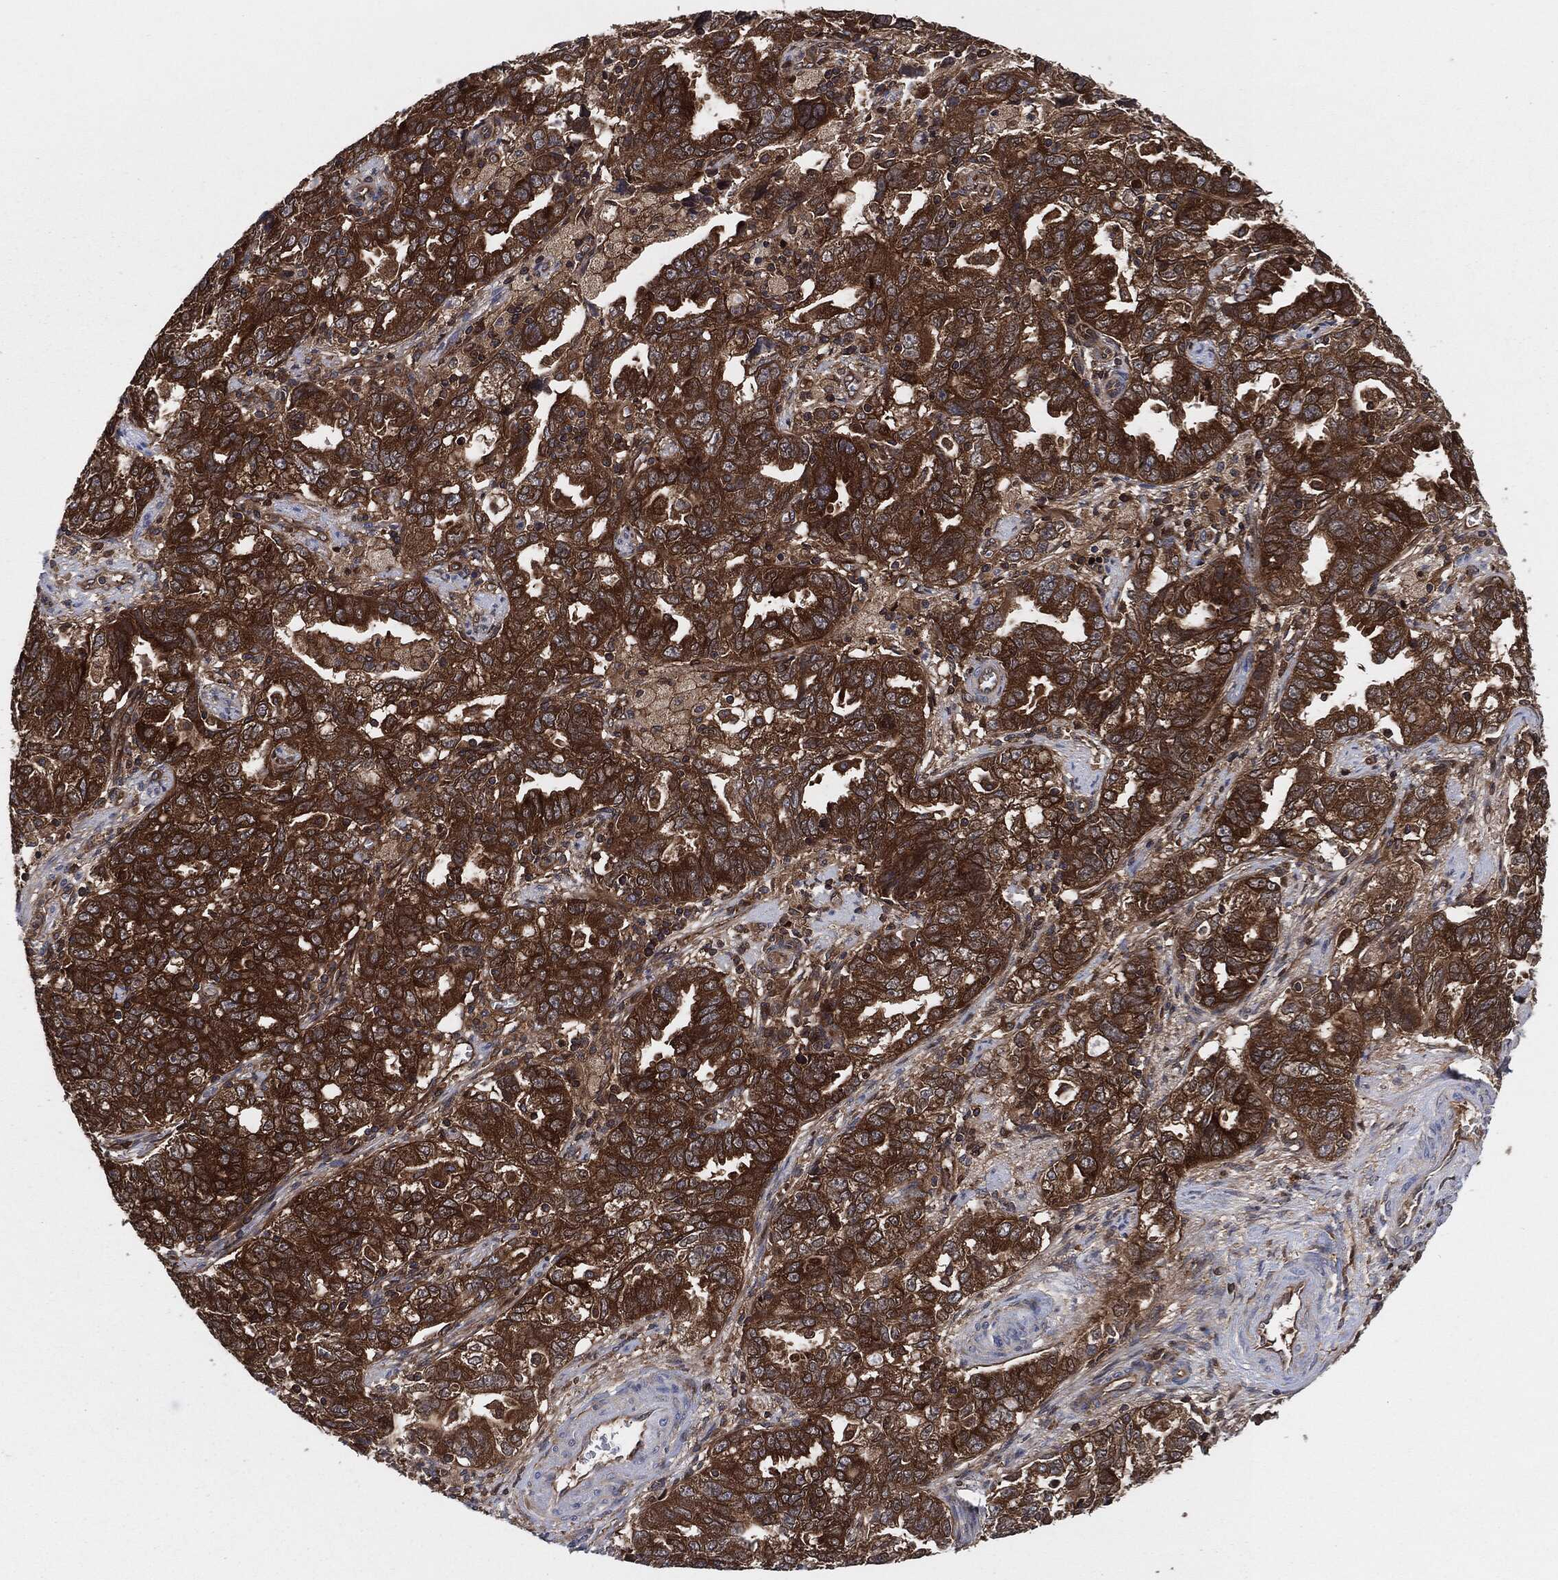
{"staining": {"intensity": "strong", "quantity": ">75%", "location": "cytoplasmic/membranous"}, "tissue": "ovarian cancer", "cell_type": "Tumor cells", "image_type": "cancer", "snomed": [{"axis": "morphology", "description": "Cystadenocarcinoma, serous, NOS"}, {"axis": "topography", "description": "Ovary"}], "caption": "IHC histopathology image of neoplastic tissue: ovarian cancer (serous cystadenocarcinoma) stained using IHC shows high levels of strong protein expression localized specifically in the cytoplasmic/membranous of tumor cells, appearing as a cytoplasmic/membranous brown color.", "gene": "XPNPEP1", "patient": {"sex": "female", "age": 51}}